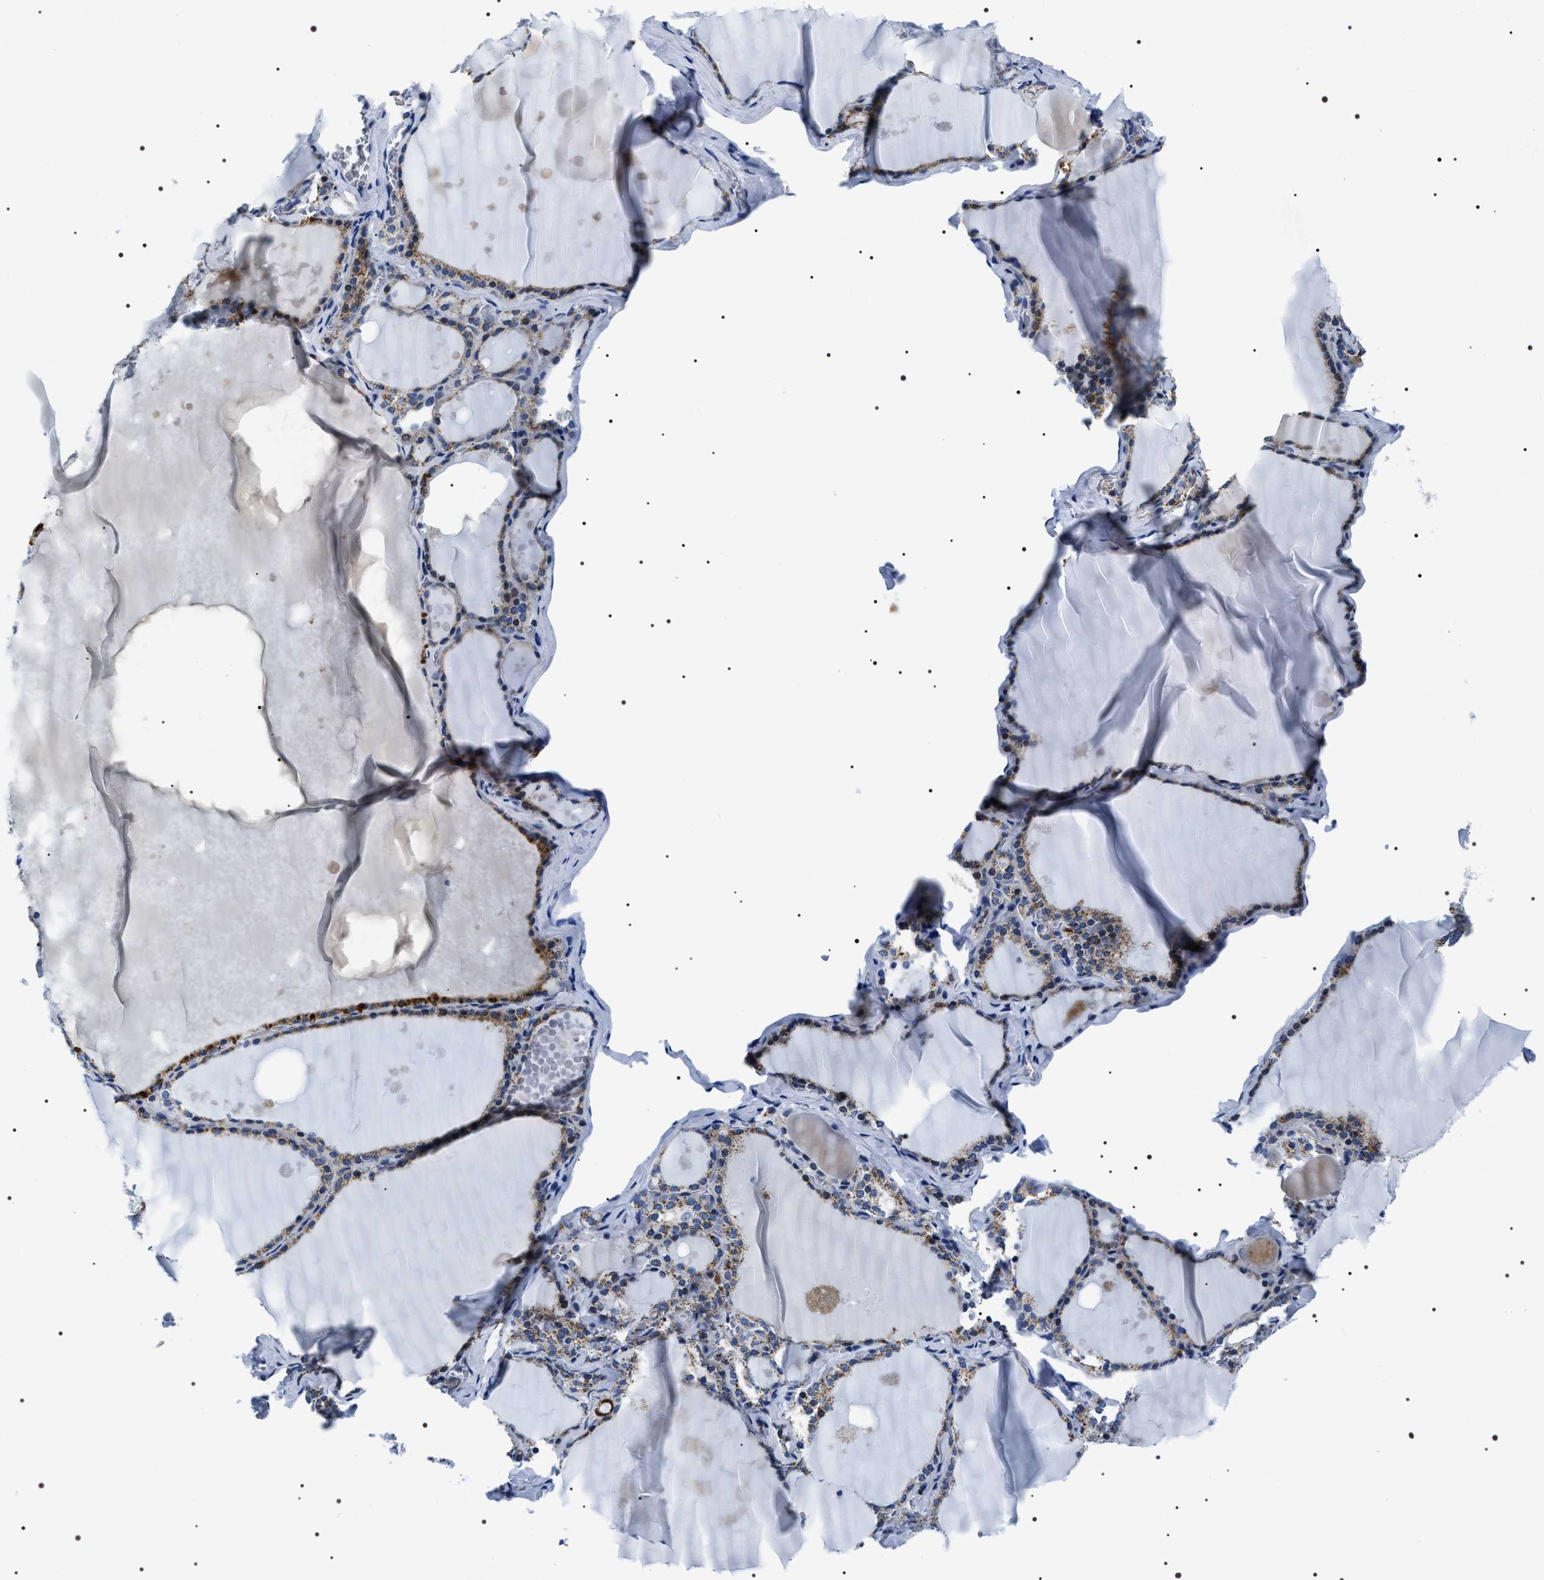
{"staining": {"intensity": "moderate", "quantity": ">75%", "location": "cytoplasmic/membranous"}, "tissue": "thyroid gland", "cell_type": "Glandular cells", "image_type": "normal", "snomed": [{"axis": "morphology", "description": "Normal tissue, NOS"}, {"axis": "topography", "description": "Thyroid gland"}], "caption": "This histopathology image shows immunohistochemistry staining of normal thyroid gland, with medium moderate cytoplasmic/membranous staining in approximately >75% of glandular cells.", "gene": "NTMT1", "patient": {"sex": "male", "age": 56}}